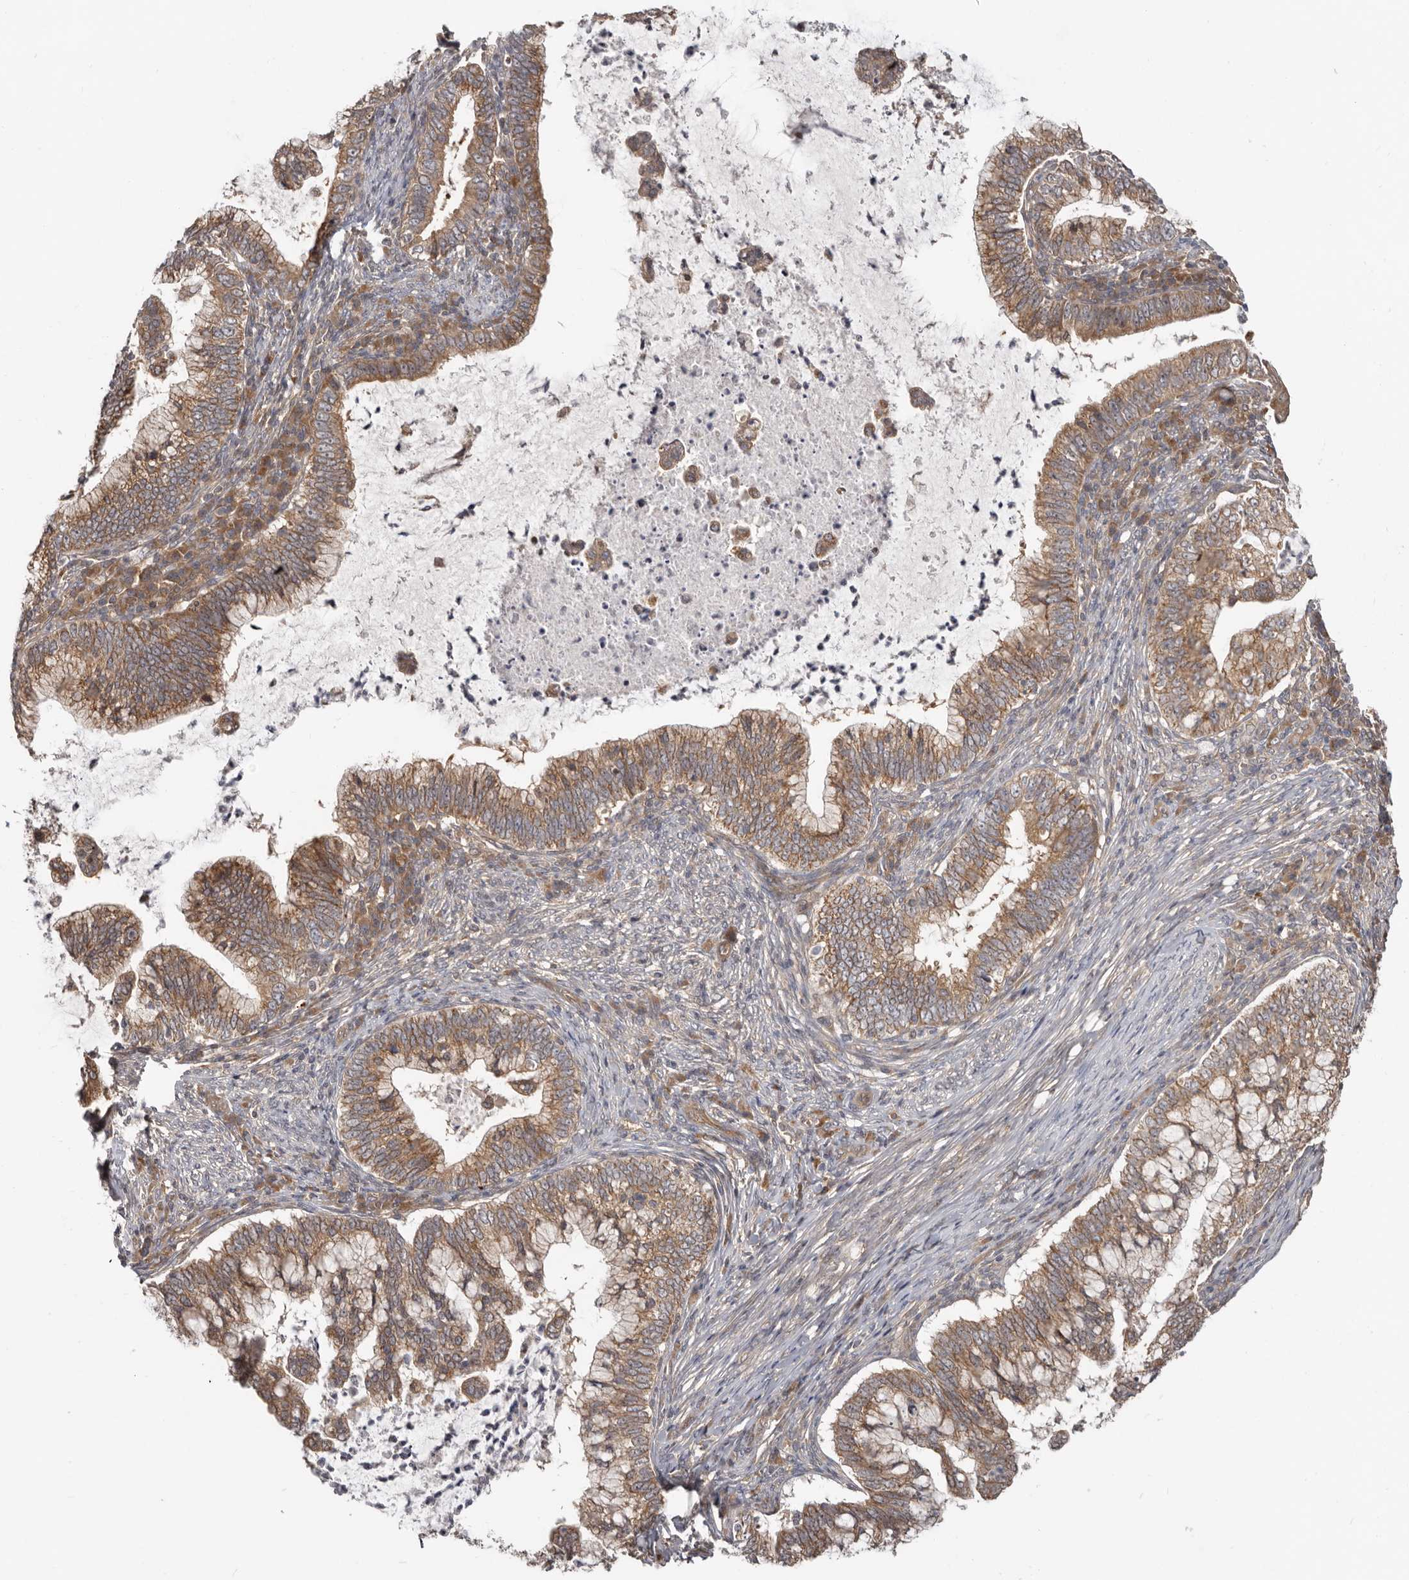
{"staining": {"intensity": "moderate", "quantity": ">75%", "location": "cytoplasmic/membranous"}, "tissue": "cervical cancer", "cell_type": "Tumor cells", "image_type": "cancer", "snomed": [{"axis": "morphology", "description": "Adenocarcinoma, NOS"}, {"axis": "topography", "description": "Cervix"}], "caption": "Adenocarcinoma (cervical) stained with a brown dye shows moderate cytoplasmic/membranous positive staining in about >75% of tumor cells.", "gene": "BAD", "patient": {"sex": "female", "age": 36}}